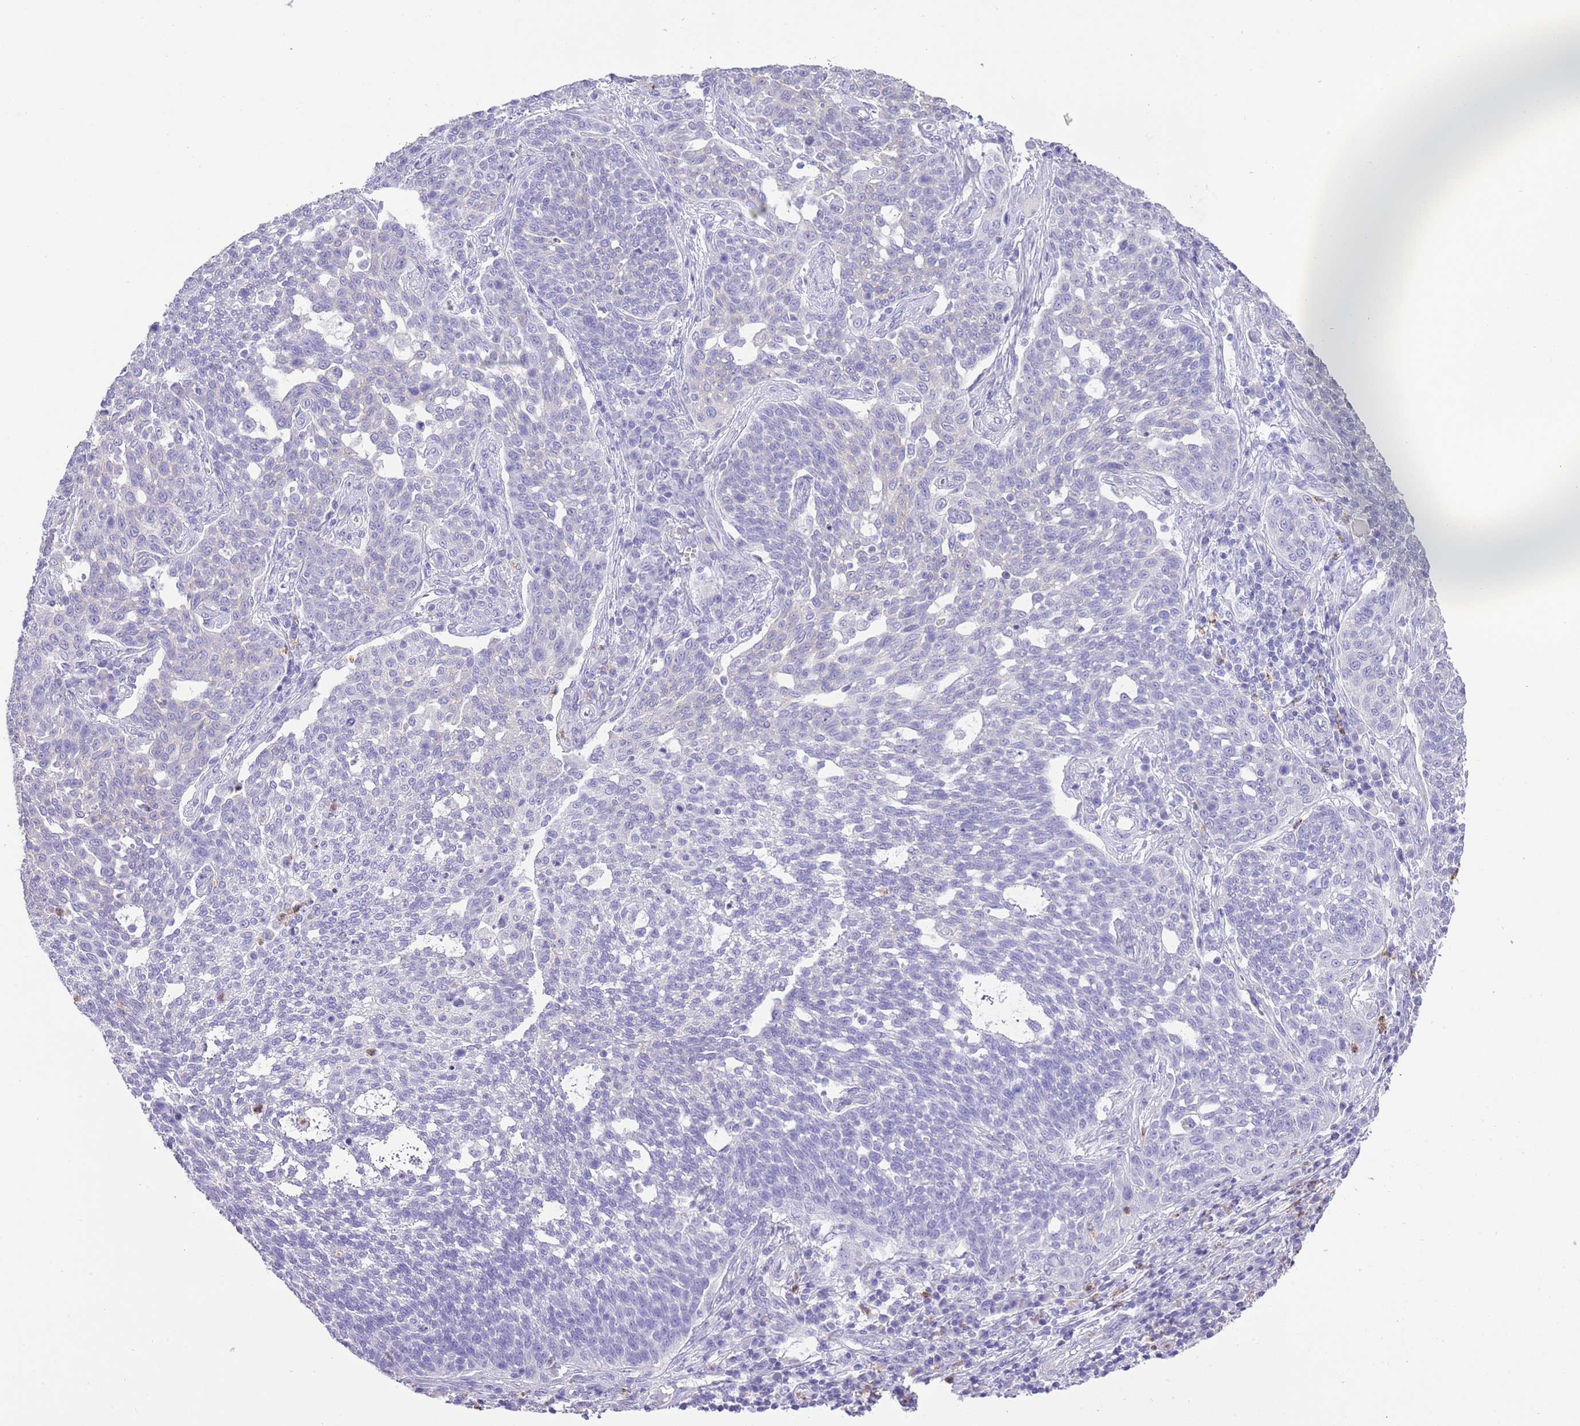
{"staining": {"intensity": "negative", "quantity": "none", "location": "none"}, "tissue": "cervical cancer", "cell_type": "Tumor cells", "image_type": "cancer", "snomed": [{"axis": "morphology", "description": "Squamous cell carcinoma, NOS"}, {"axis": "topography", "description": "Cervix"}], "caption": "Human cervical cancer (squamous cell carcinoma) stained for a protein using immunohistochemistry (IHC) demonstrates no staining in tumor cells.", "gene": "OR2Z1", "patient": {"sex": "female", "age": 34}}